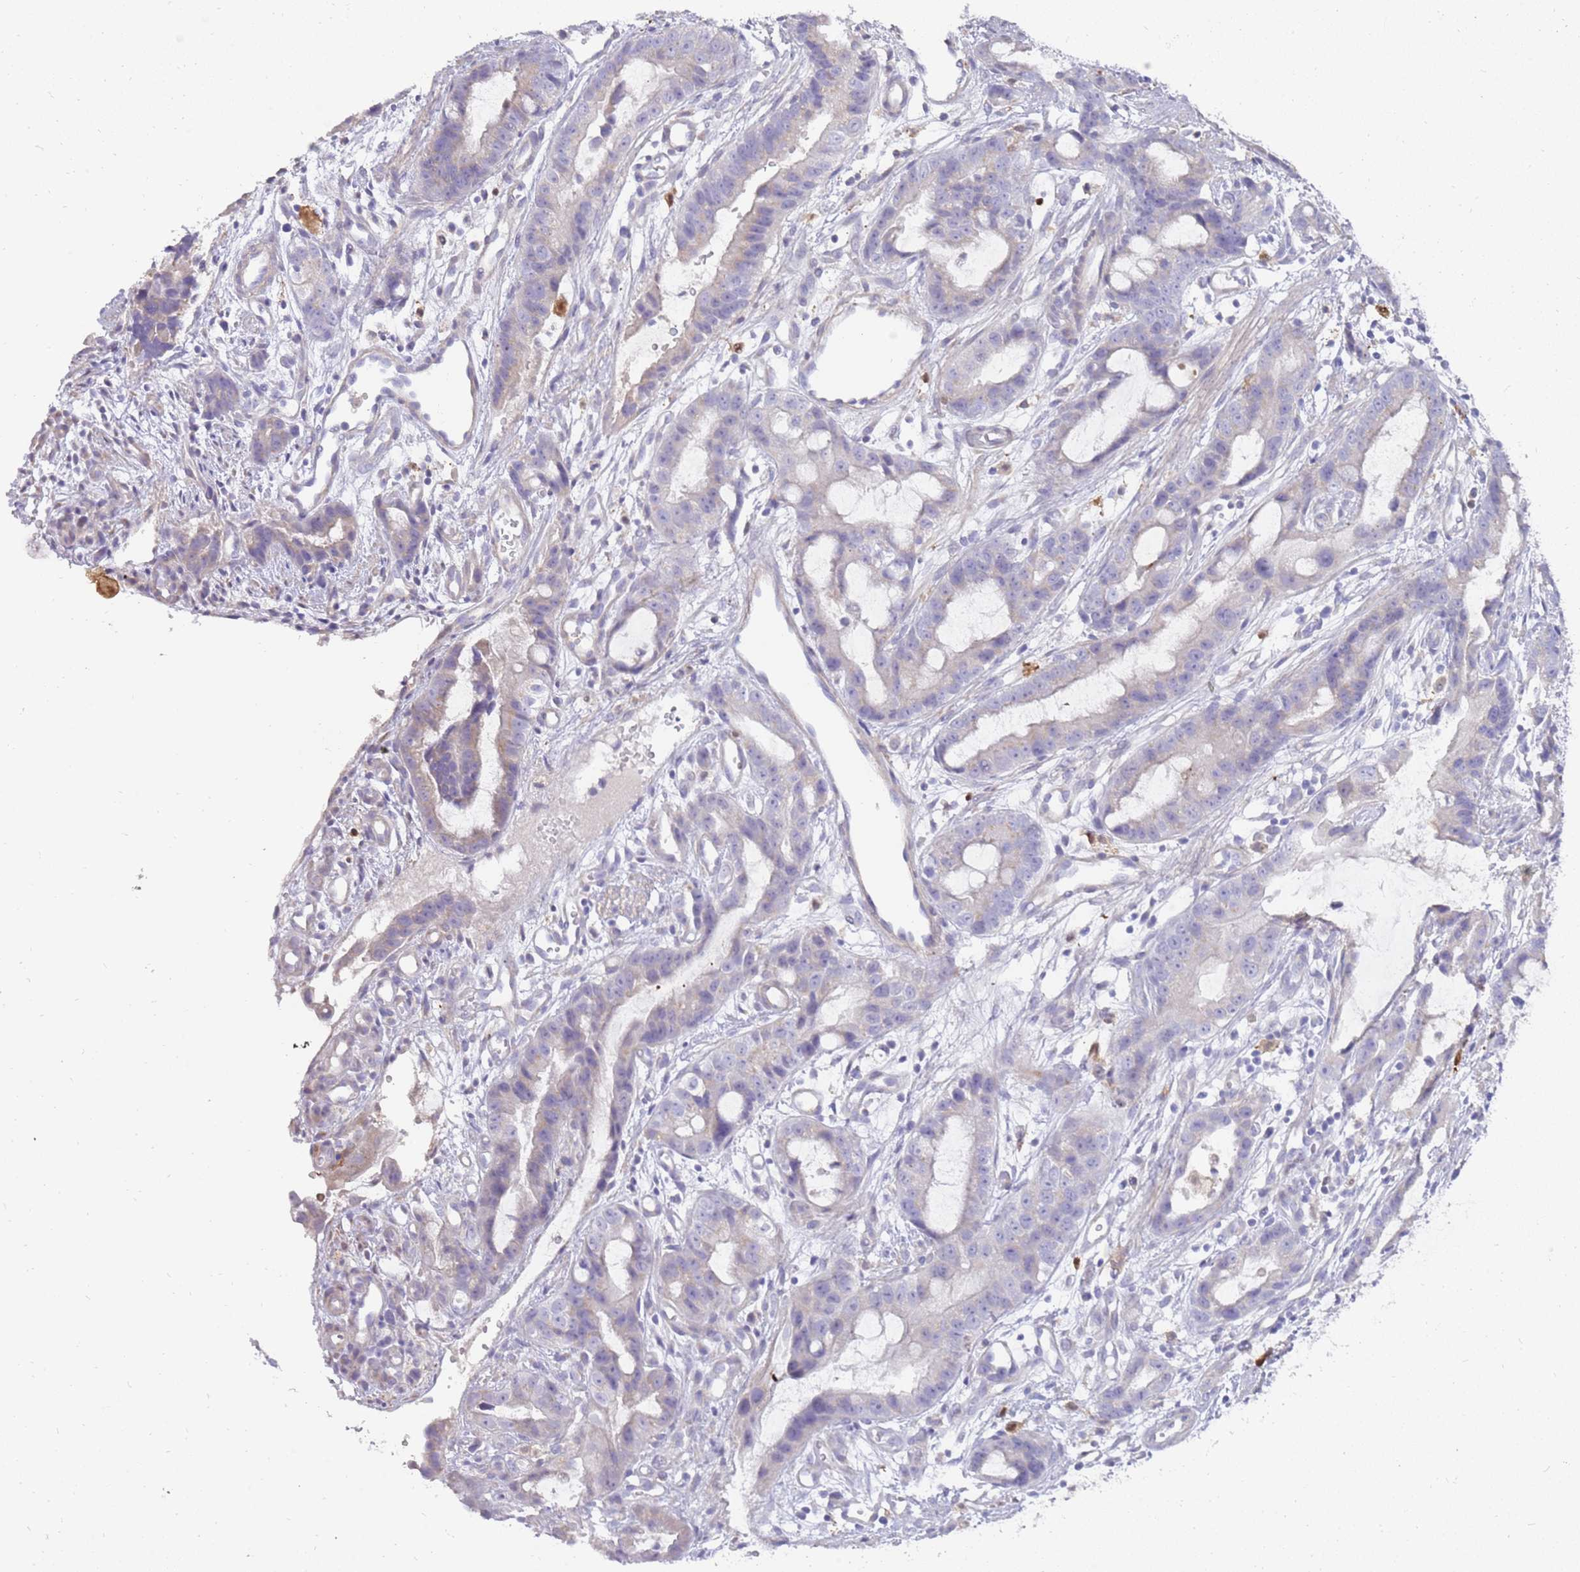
{"staining": {"intensity": "negative", "quantity": "none", "location": "none"}, "tissue": "stomach cancer", "cell_type": "Tumor cells", "image_type": "cancer", "snomed": [{"axis": "morphology", "description": "Adenocarcinoma, NOS"}, {"axis": "topography", "description": "Stomach"}], "caption": "This is a image of IHC staining of adenocarcinoma (stomach), which shows no staining in tumor cells.", "gene": "DIPK1C", "patient": {"sex": "male", "age": 55}}